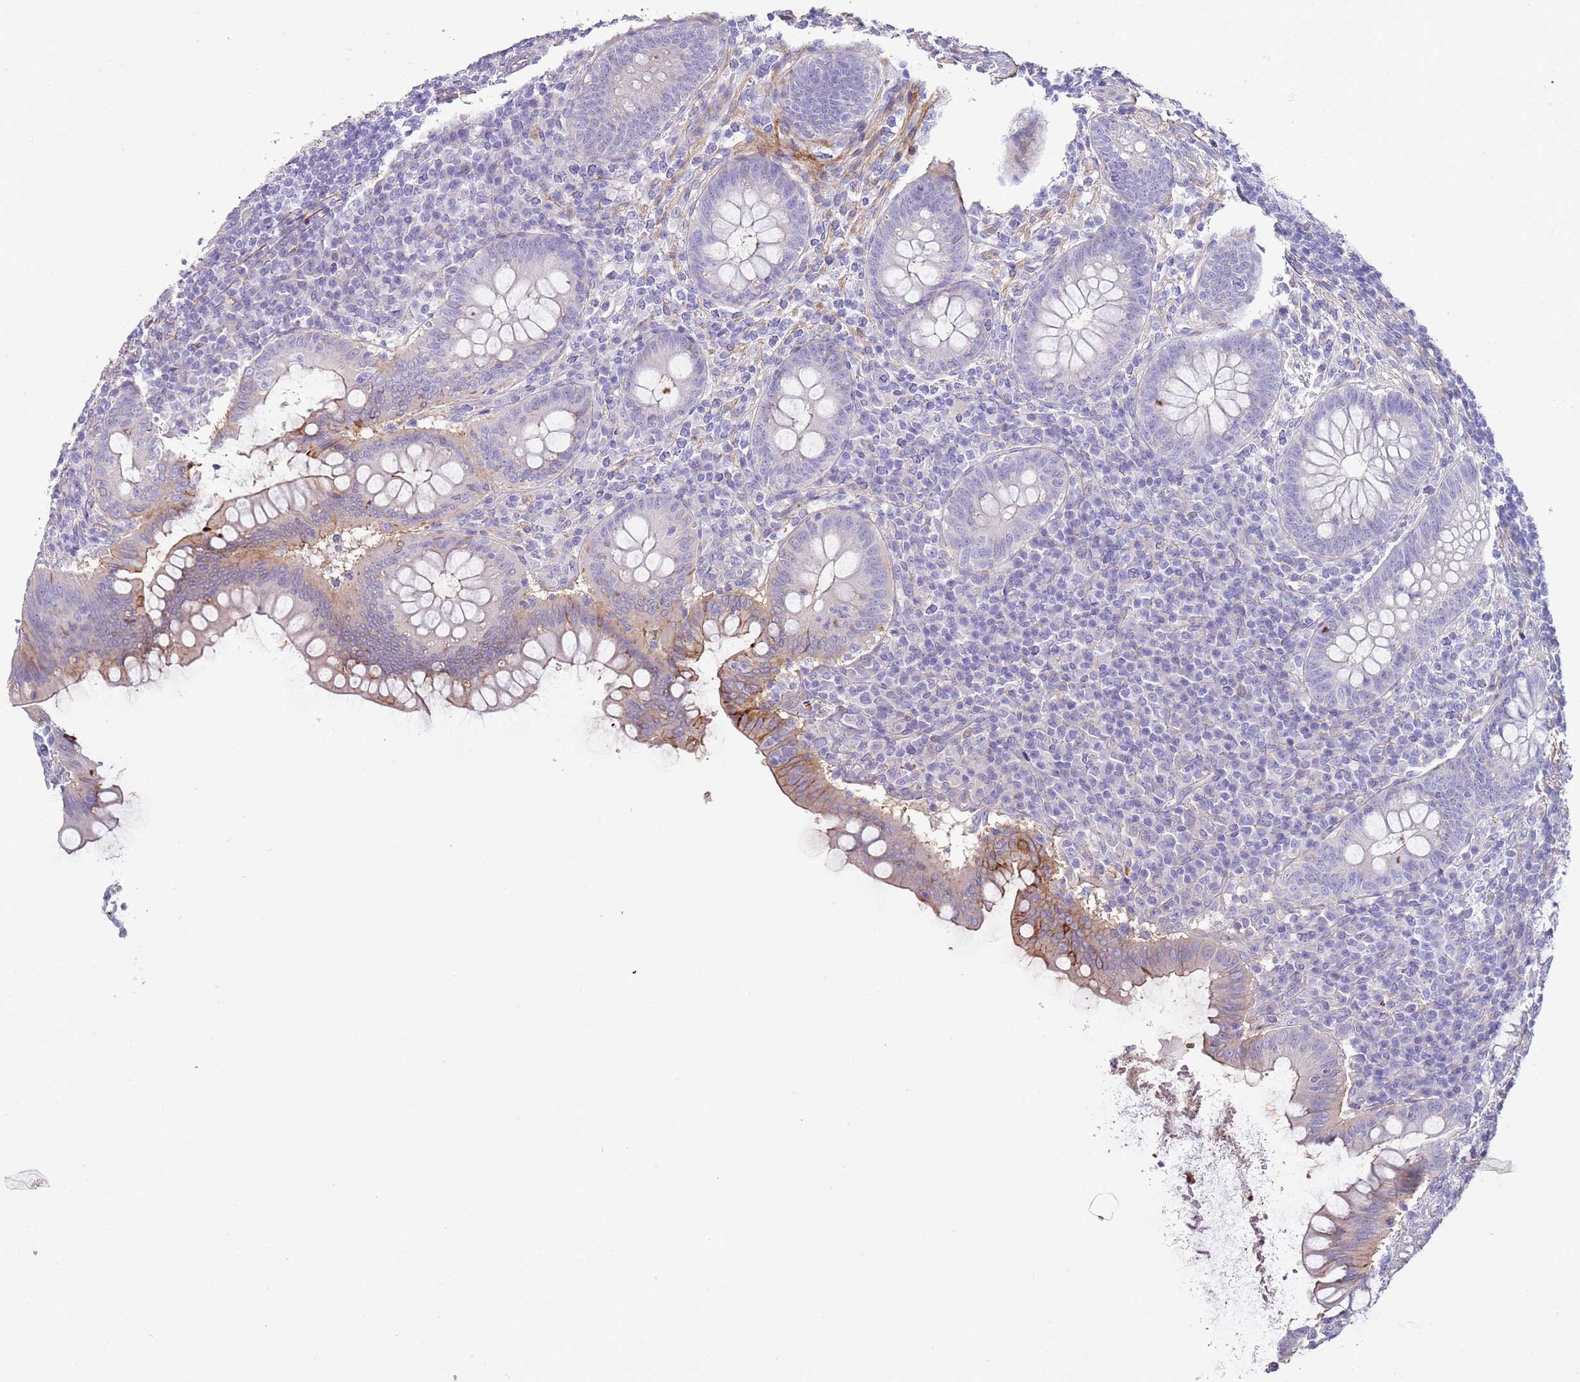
{"staining": {"intensity": "moderate", "quantity": "<25%", "location": "cytoplasmic/membranous"}, "tissue": "appendix", "cell_type": "Glandular cells", "image_type": "normal", "snomed": [{"axis": "morphology", "description": "Normal tissue, NOS"}, {"axis": "topography", "description": "Appendix"}], "caption": "The micrograph displays staining of normal appendix, revealing moderate cytoplasmic/membranous protein expression (brown color) within glandular cells.", "gene": "ENSG00000271254", "patient": {"sex": "female", "age": 33}}